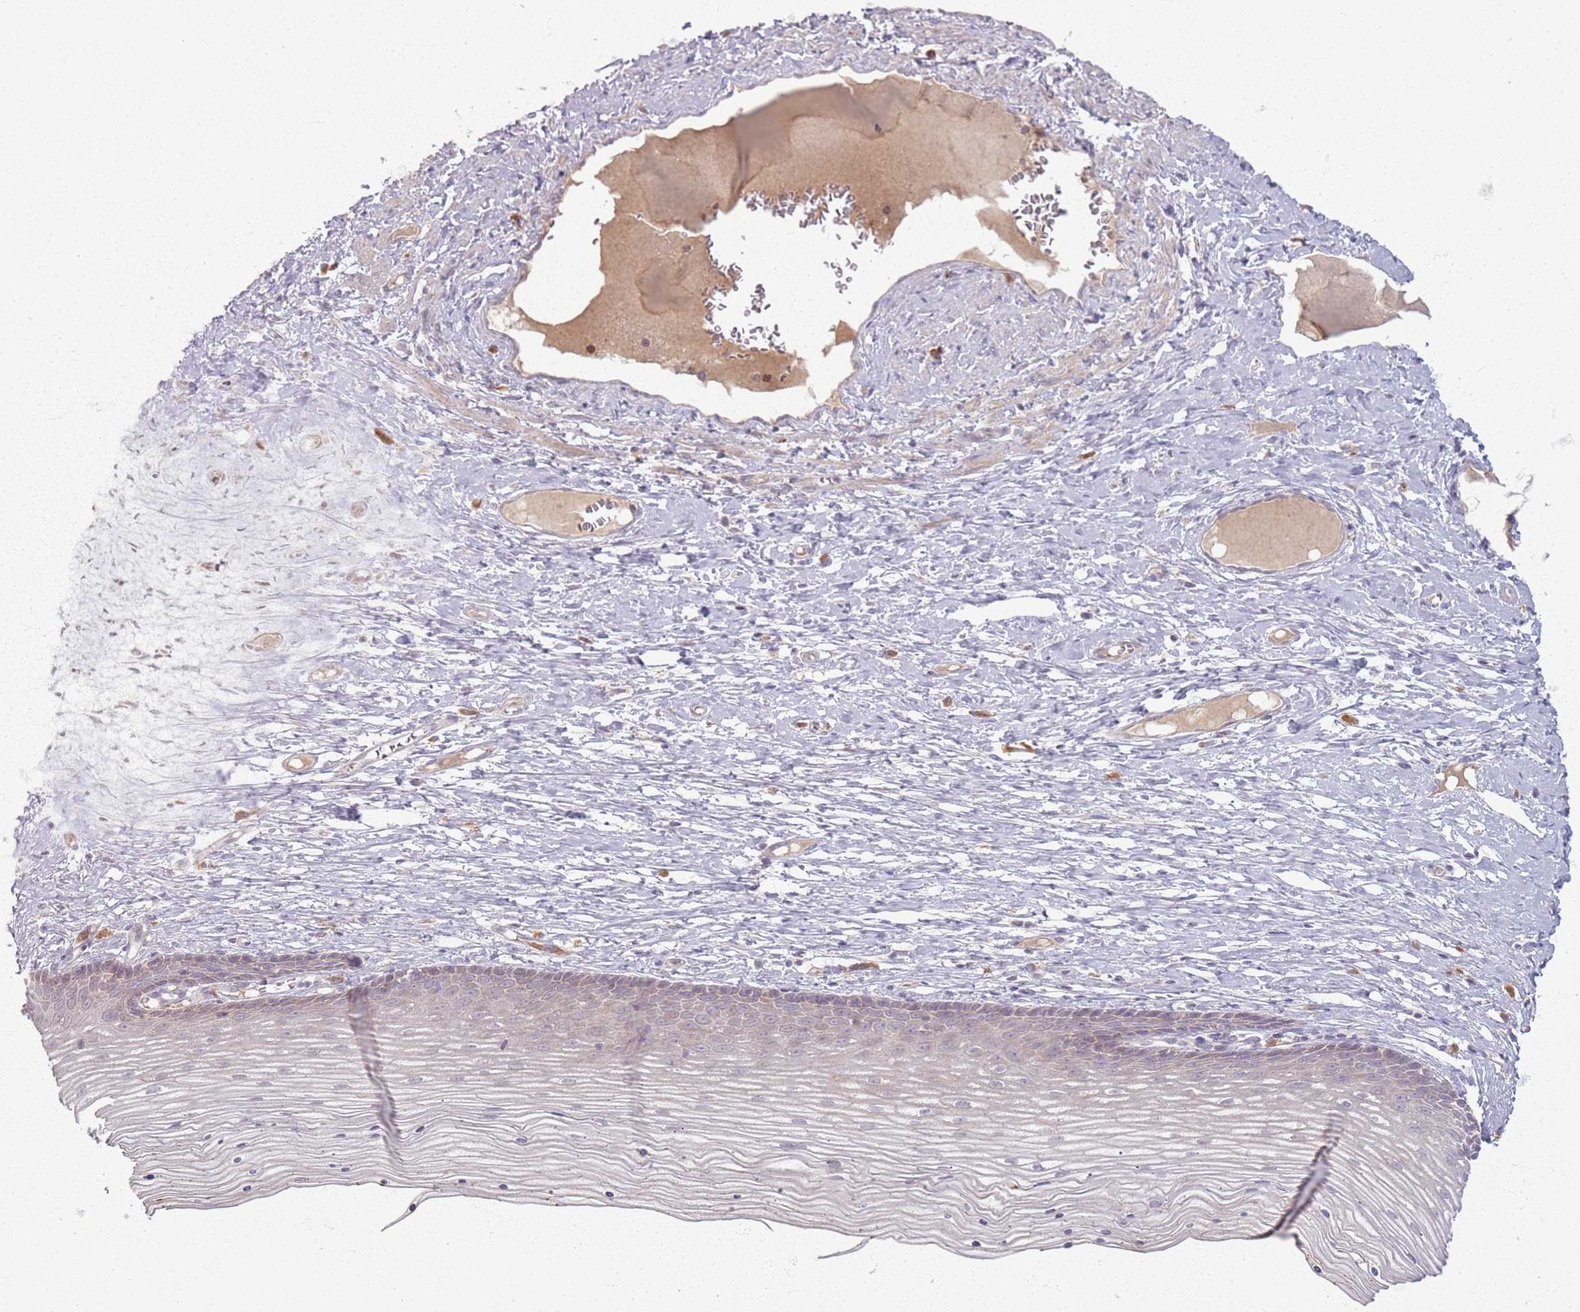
{"staining": {"intensity": "negative", "quantity": "none", "location": "none"}, "tissue": "cervix", "cell_type": "Glandular cells", "image_type": "normal", "snomed": [{"axis": "morphology", "description": "Normal tissue, NOS"}, {"axis": "topography", "description": "Cervix"}], "caption": "Immunohistochemistry of benign cervix exhibits no positivity in glandular cells.", "gene": "ZDHHC2", "patient": {"sex": "female", "age": 42}}